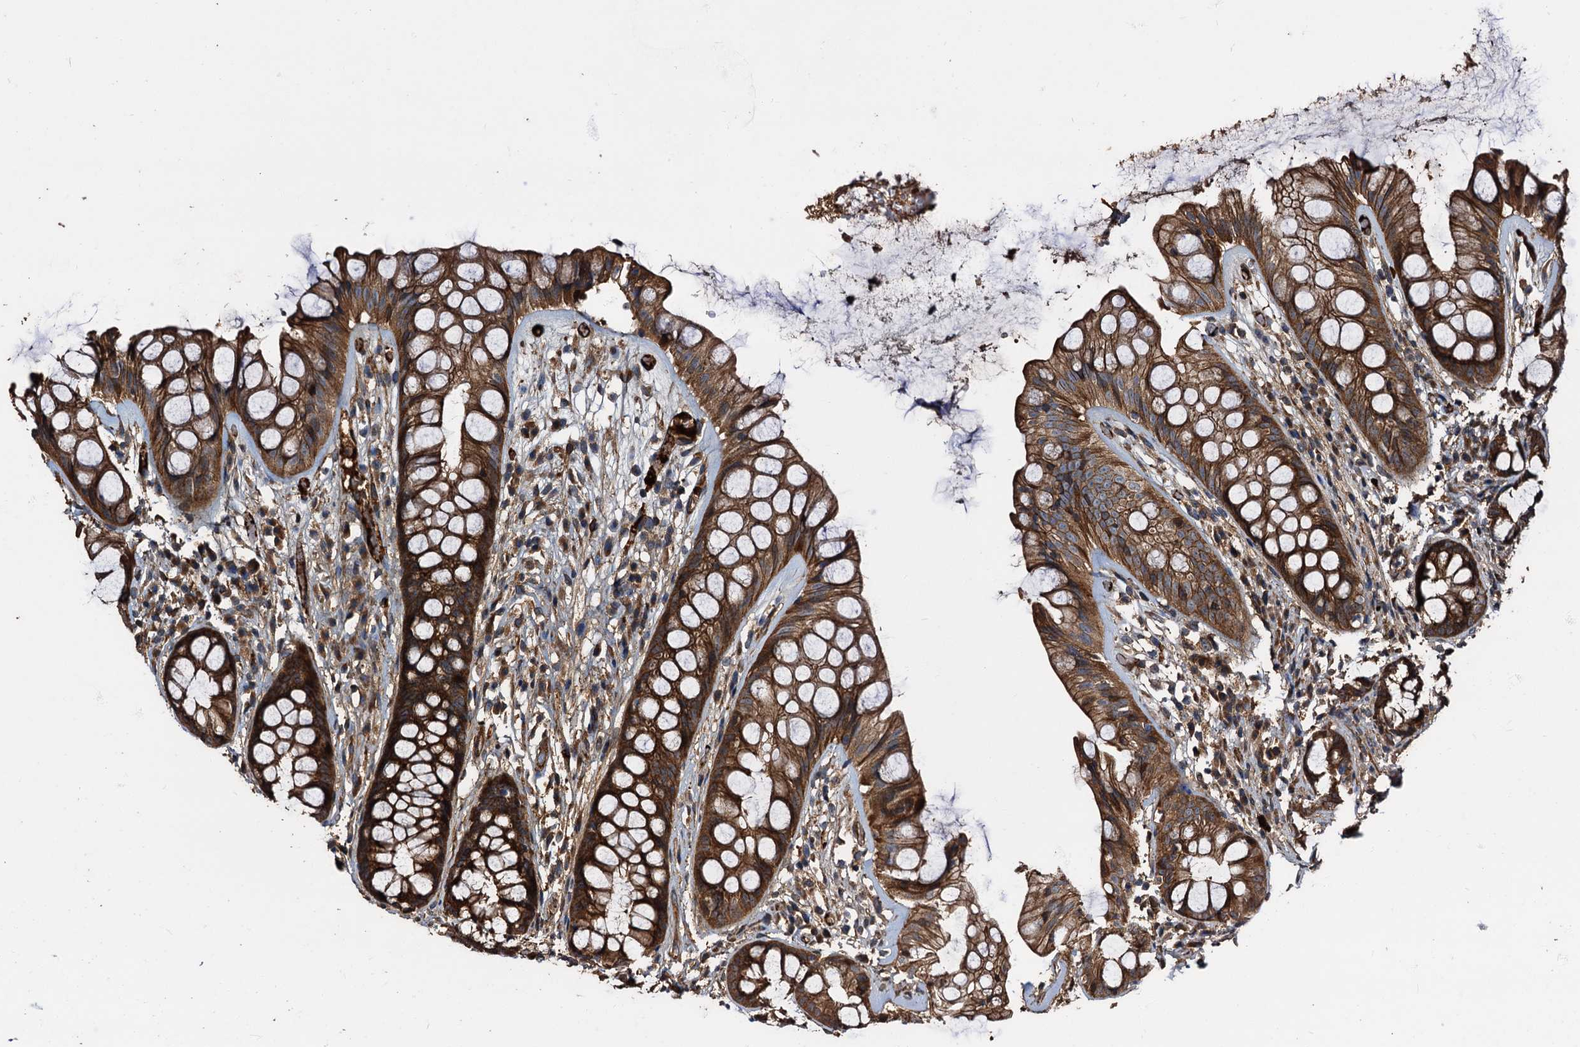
{"staining": {"intensity": "strong", "quantity": ">75%", "location": "cytoplasmic/membranous"}, "tissue": "rectum", "cell_type": "Glandular cells", "image_type": "normal", "snomed": [{"axis": "morphology", "description": "Normal tissue, NOS"}, {"axis": "topography", "description": "Rectum"}], "caption": "This histopathology image displays immunohistochemistry (IHC) staining of unremarkable rectum, with high strong cytoplasmic/membranous expression in about >75% of glandular cells.", "gene": "PEX5", "patient": {"sex": "male", "age": 74}}